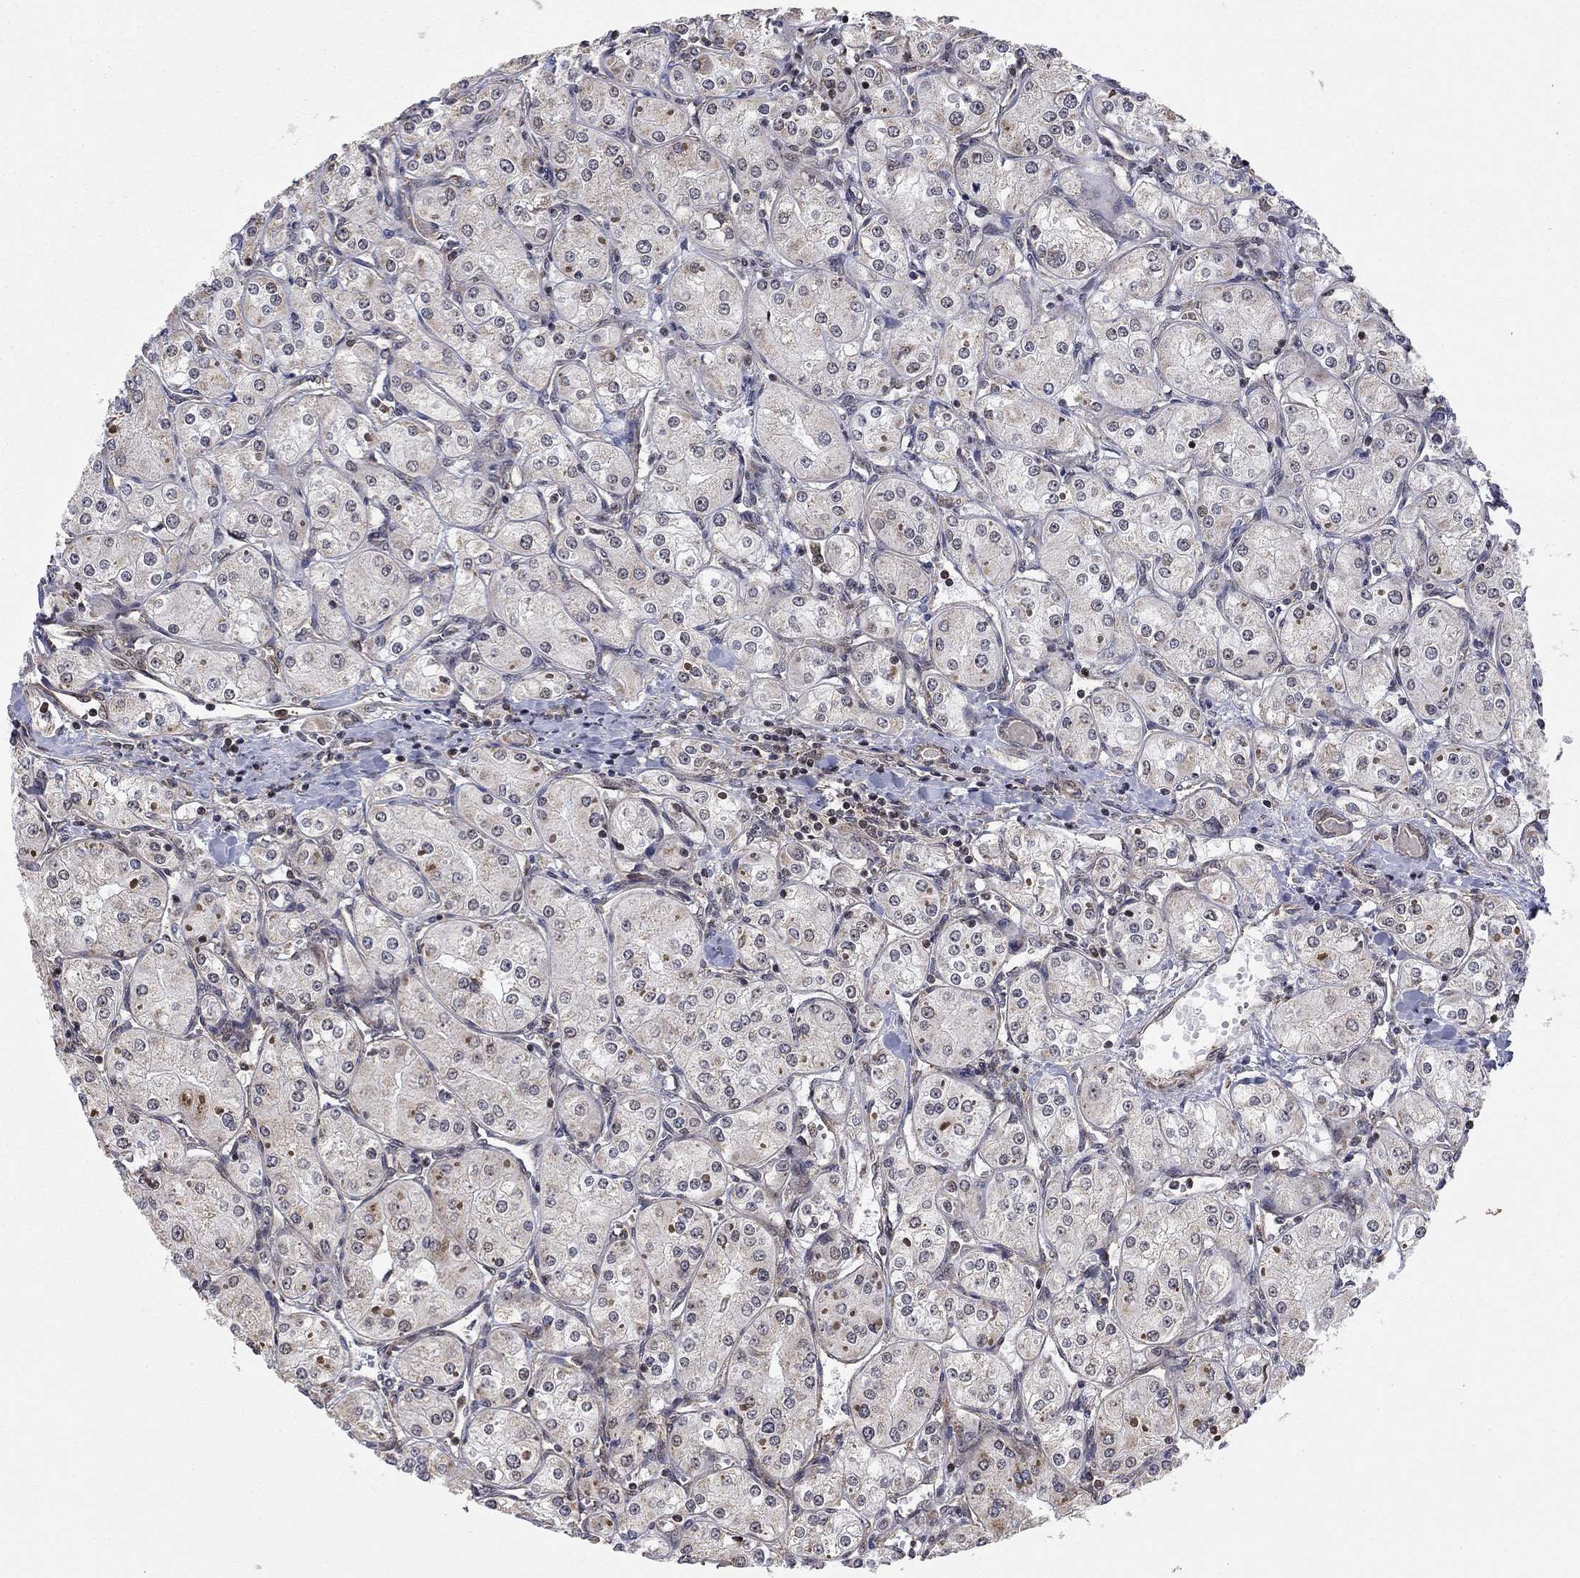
{"staining": {"intensity": "moderate", "quantity": "<25%", "location": "nuclear"}, "tissue": "renal cancer", "cell_type": "Tumor cells", "image_type": "cancer", "snomed": [{"axis": "morphology", "description": "Adenocarcinoma, NOS"}, {"axis": "topography", "description": "Kidney"}], "caption": "This is a micrograph of immunohistochemistry (IHC) staining of adenocarcinoma (renal), which shows moderate staining in the nuclear of tumor cells.", "gene": "TDP1", "patient": {"sex": "male", "age": 77}}